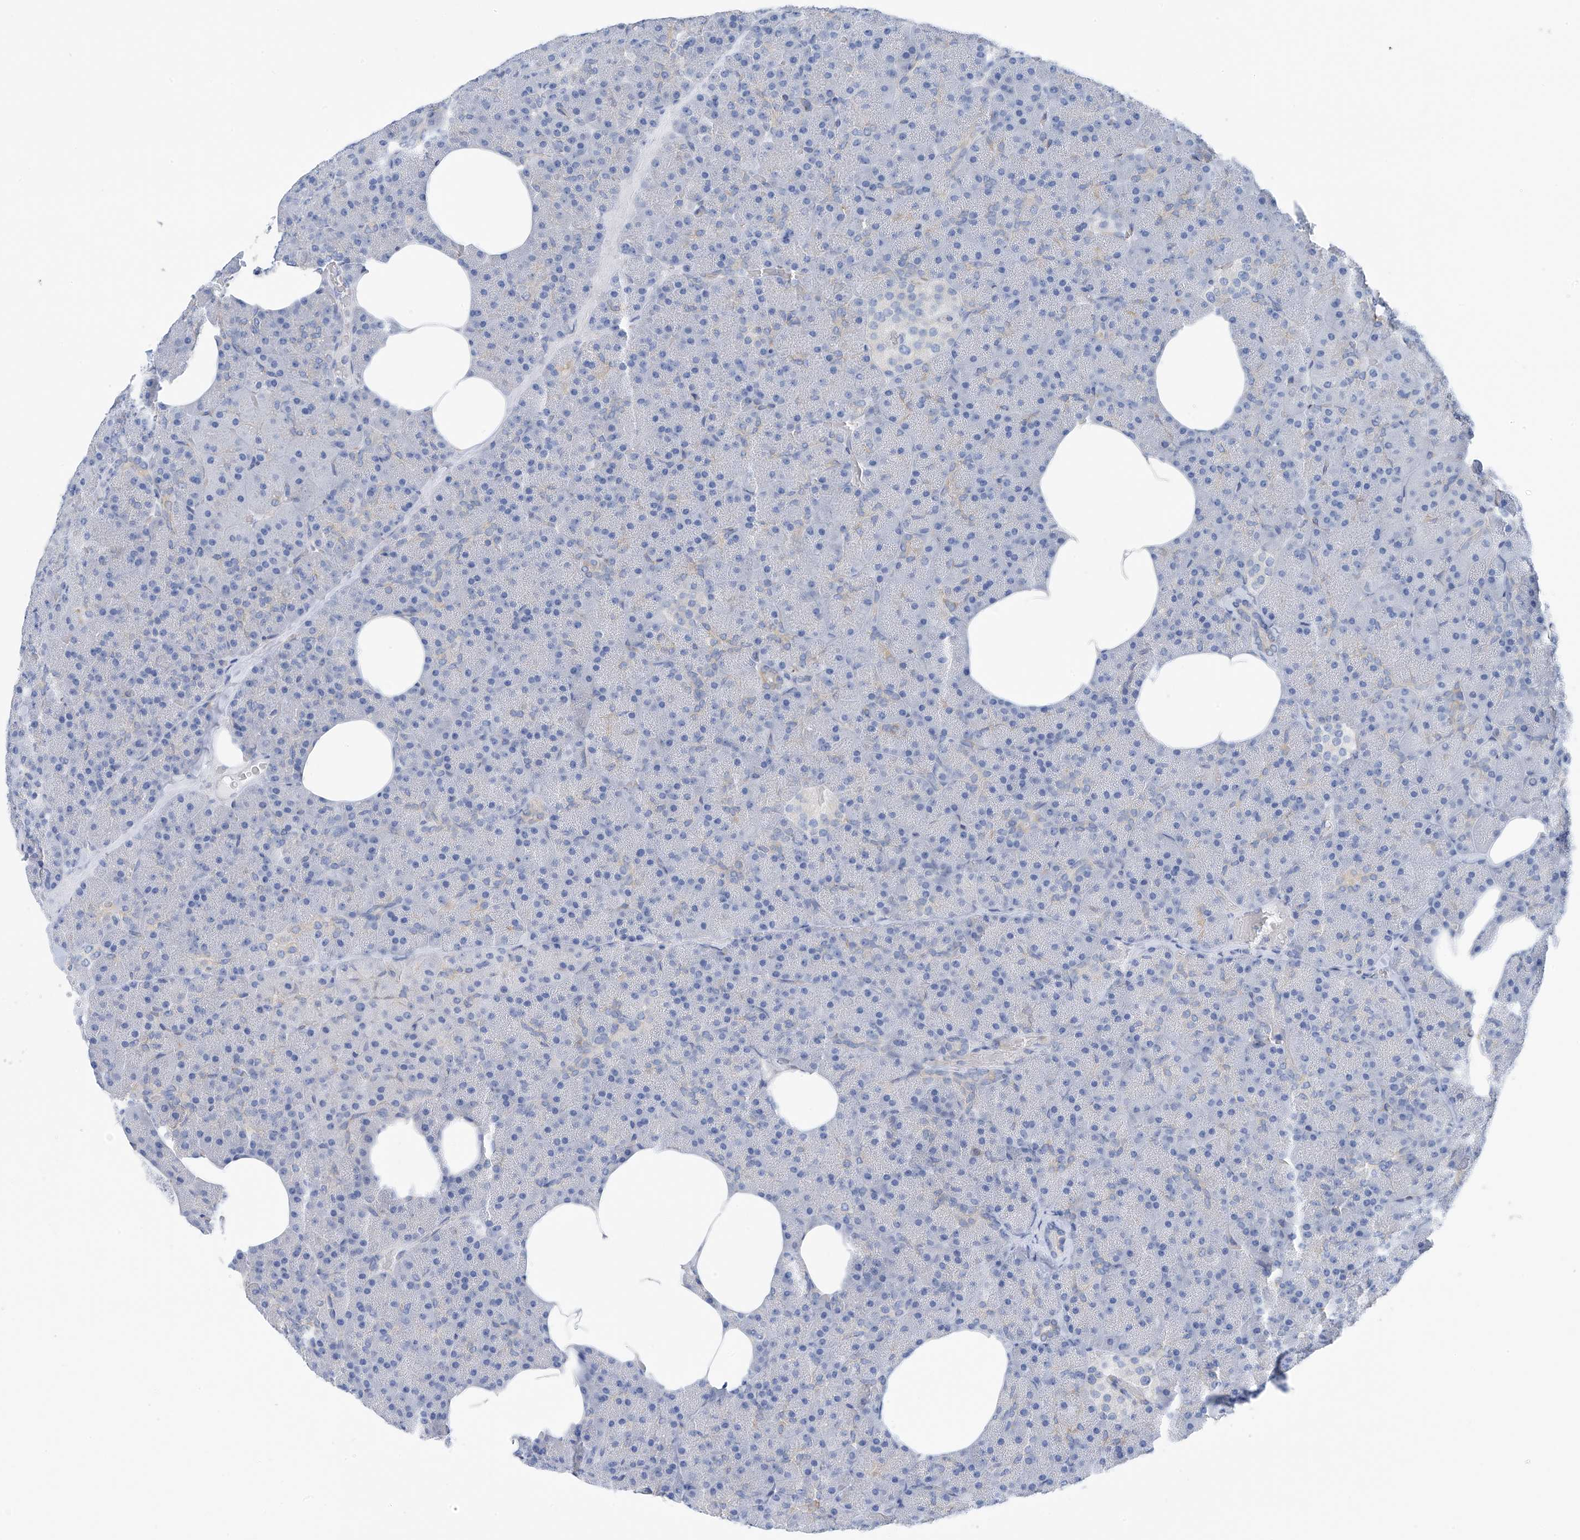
{"staining": {"intensity": "moderate", "quantity": "<25%", "location": "cytoplasmic/membranous"}, "tissue": "pancreas", "cell_type": "Exocrine glandular cells", "image_type": "normal", "snomed": [{"axis": "morphology", "description": "Normal tissue, NOS"}, {"axis": "morphology", "description": "Carcinoid, malignant, NOS"}, {"axis": "topography", "description": "Pancreas"}], "caption": "Protein expression analysis of unremarkable human pancreas reveals moderate cytoplasmic/membranous expression in approximately <25% of exocrine glandular cells. The staining was performed using DAB (3,3'-diaminobenzidine), with brown indicating positive protein expression. Nuclei are stained blue with hematoxylin.", "gene": "RCN2", "patient": {"sex": "female", "age": 35}}